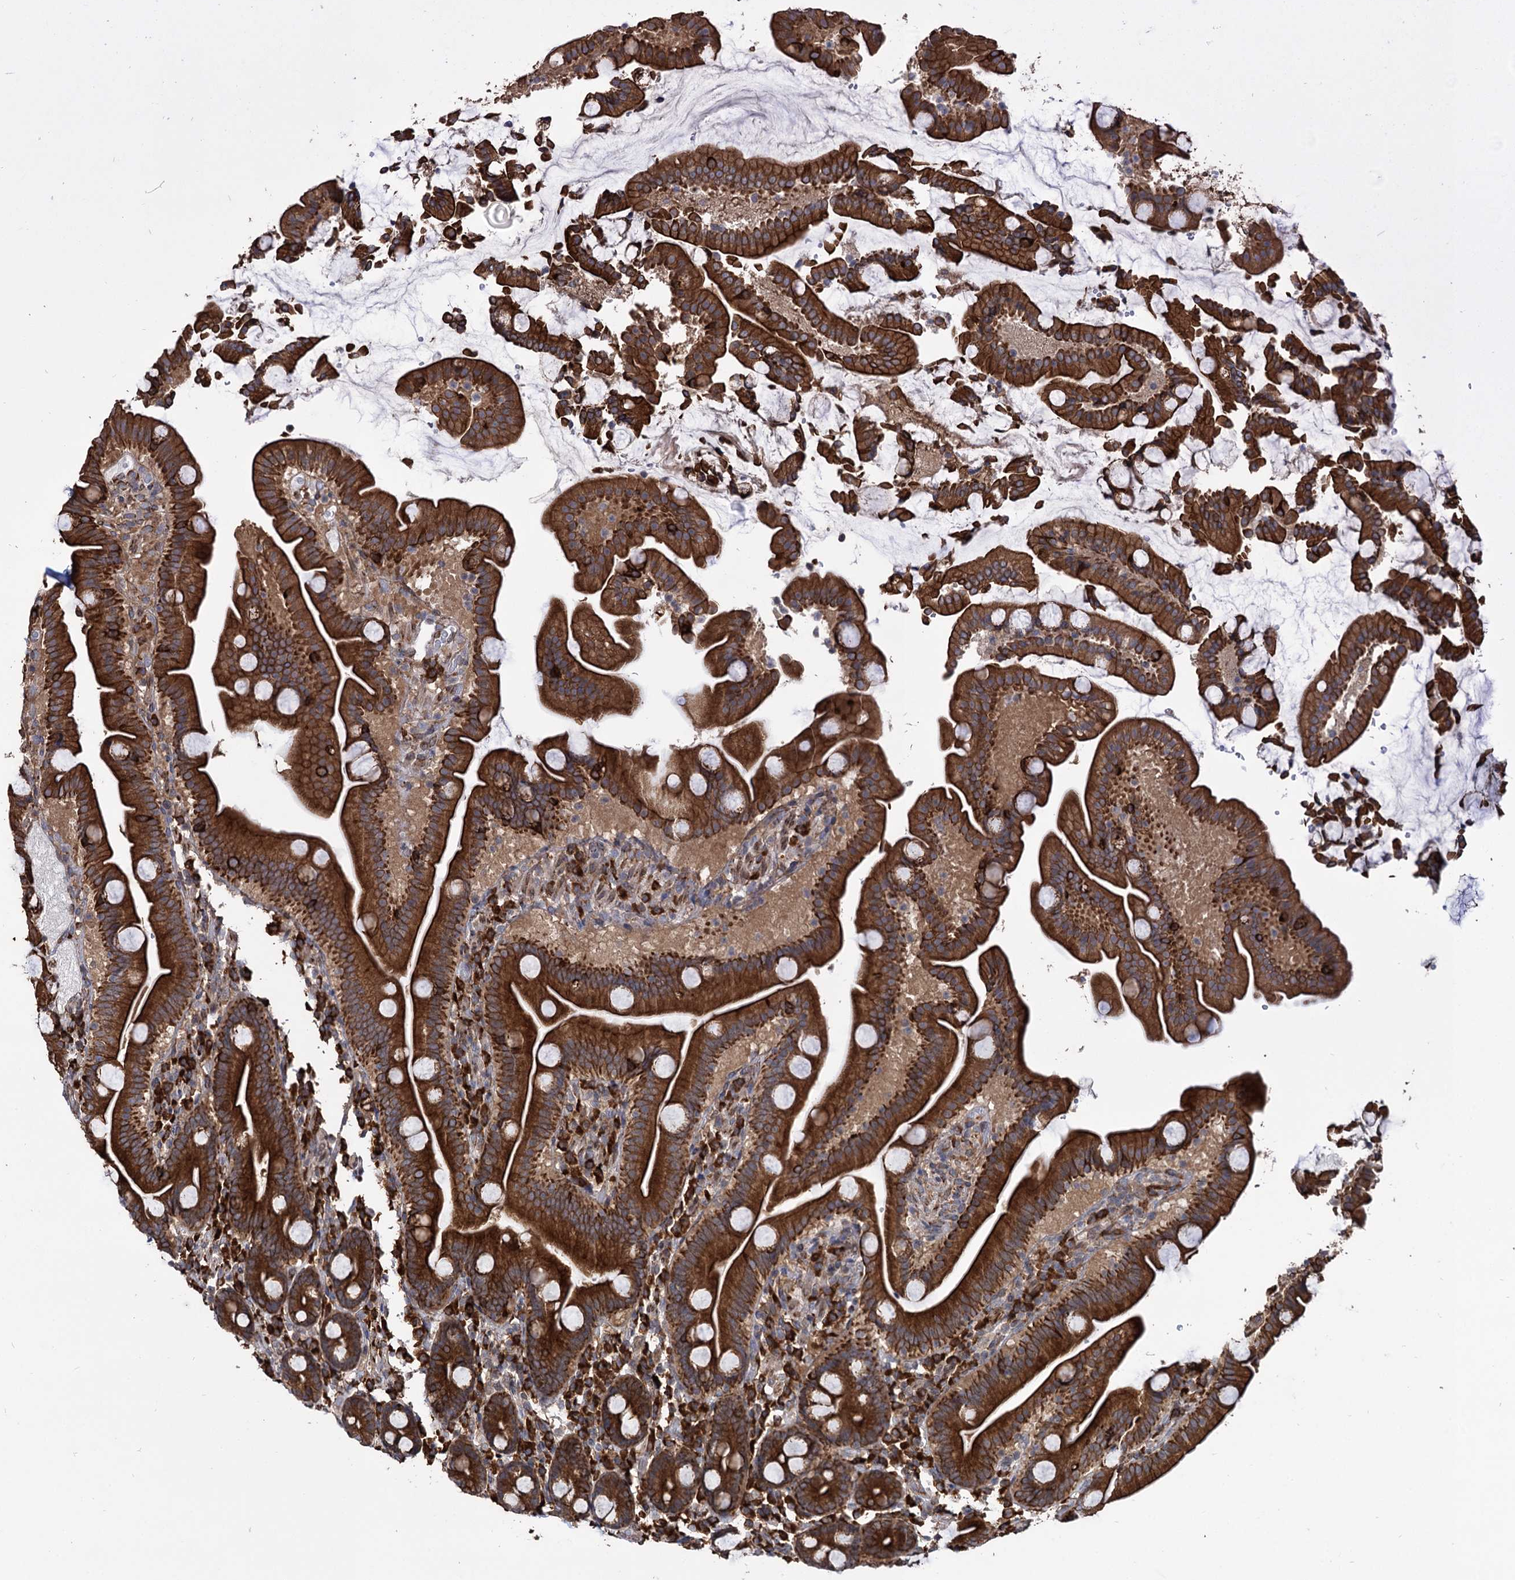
{"staining": {"intensity": "strong", "quantity": ">75%", "location": "cytoplasmic/membranous"}, "tissue": "duodenum", "cell_type": "Glandular cells", "image_type": "normal", "snomed": [{"axis": "morphology", "description": "Normal tissue, NOS"}, {"axis": "topography", "description": "Duodenum"}], "caption": "IHC of unremarkable human duodenum reveals high levels of strong cytoplasmic/membranous positivity in about >75% of glandular cells.", "gene": "CDAN1", "patient": {"sex": "male", "age": 55}}